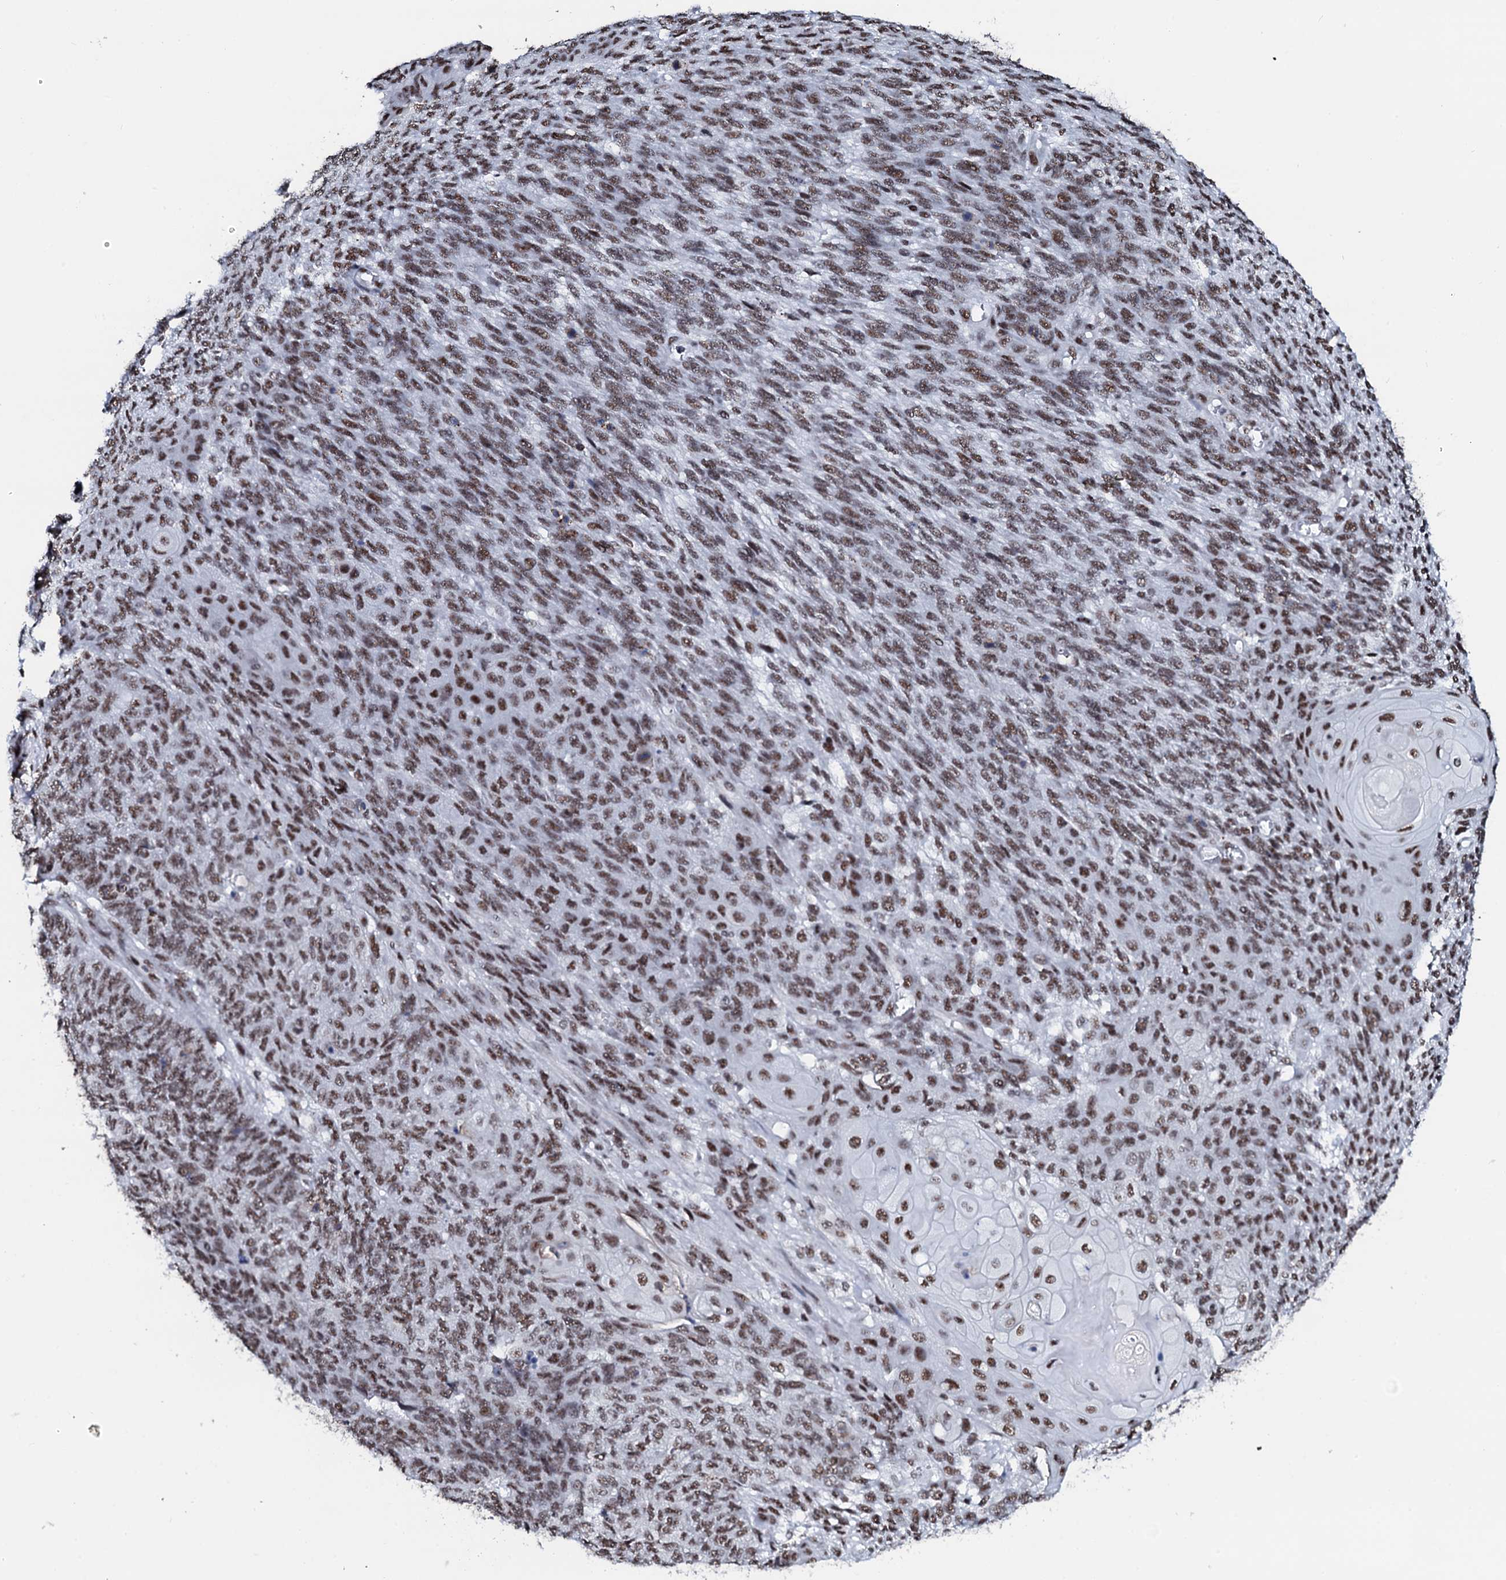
{"staining": {"intensity": "moderate", "quantity": ">75%", "location": "nuclear"}, "tissue": "endometrial cancer", "cell_type": "Tumor cells", "image_type": "cancer", "snomed": [{"axis": "morphology", "description": "Adenocarcinoma, NOS"}, {"axis": "topography", "description": "Endometrium"}], "caption": "Adenocarcinoma (endometrial) stained with a brown dye reveals moderate nuclear positive expression in about >75% of tumor cells.", "gene": "NKAPD1", "patient": {"sex": "female", "age": 32}}